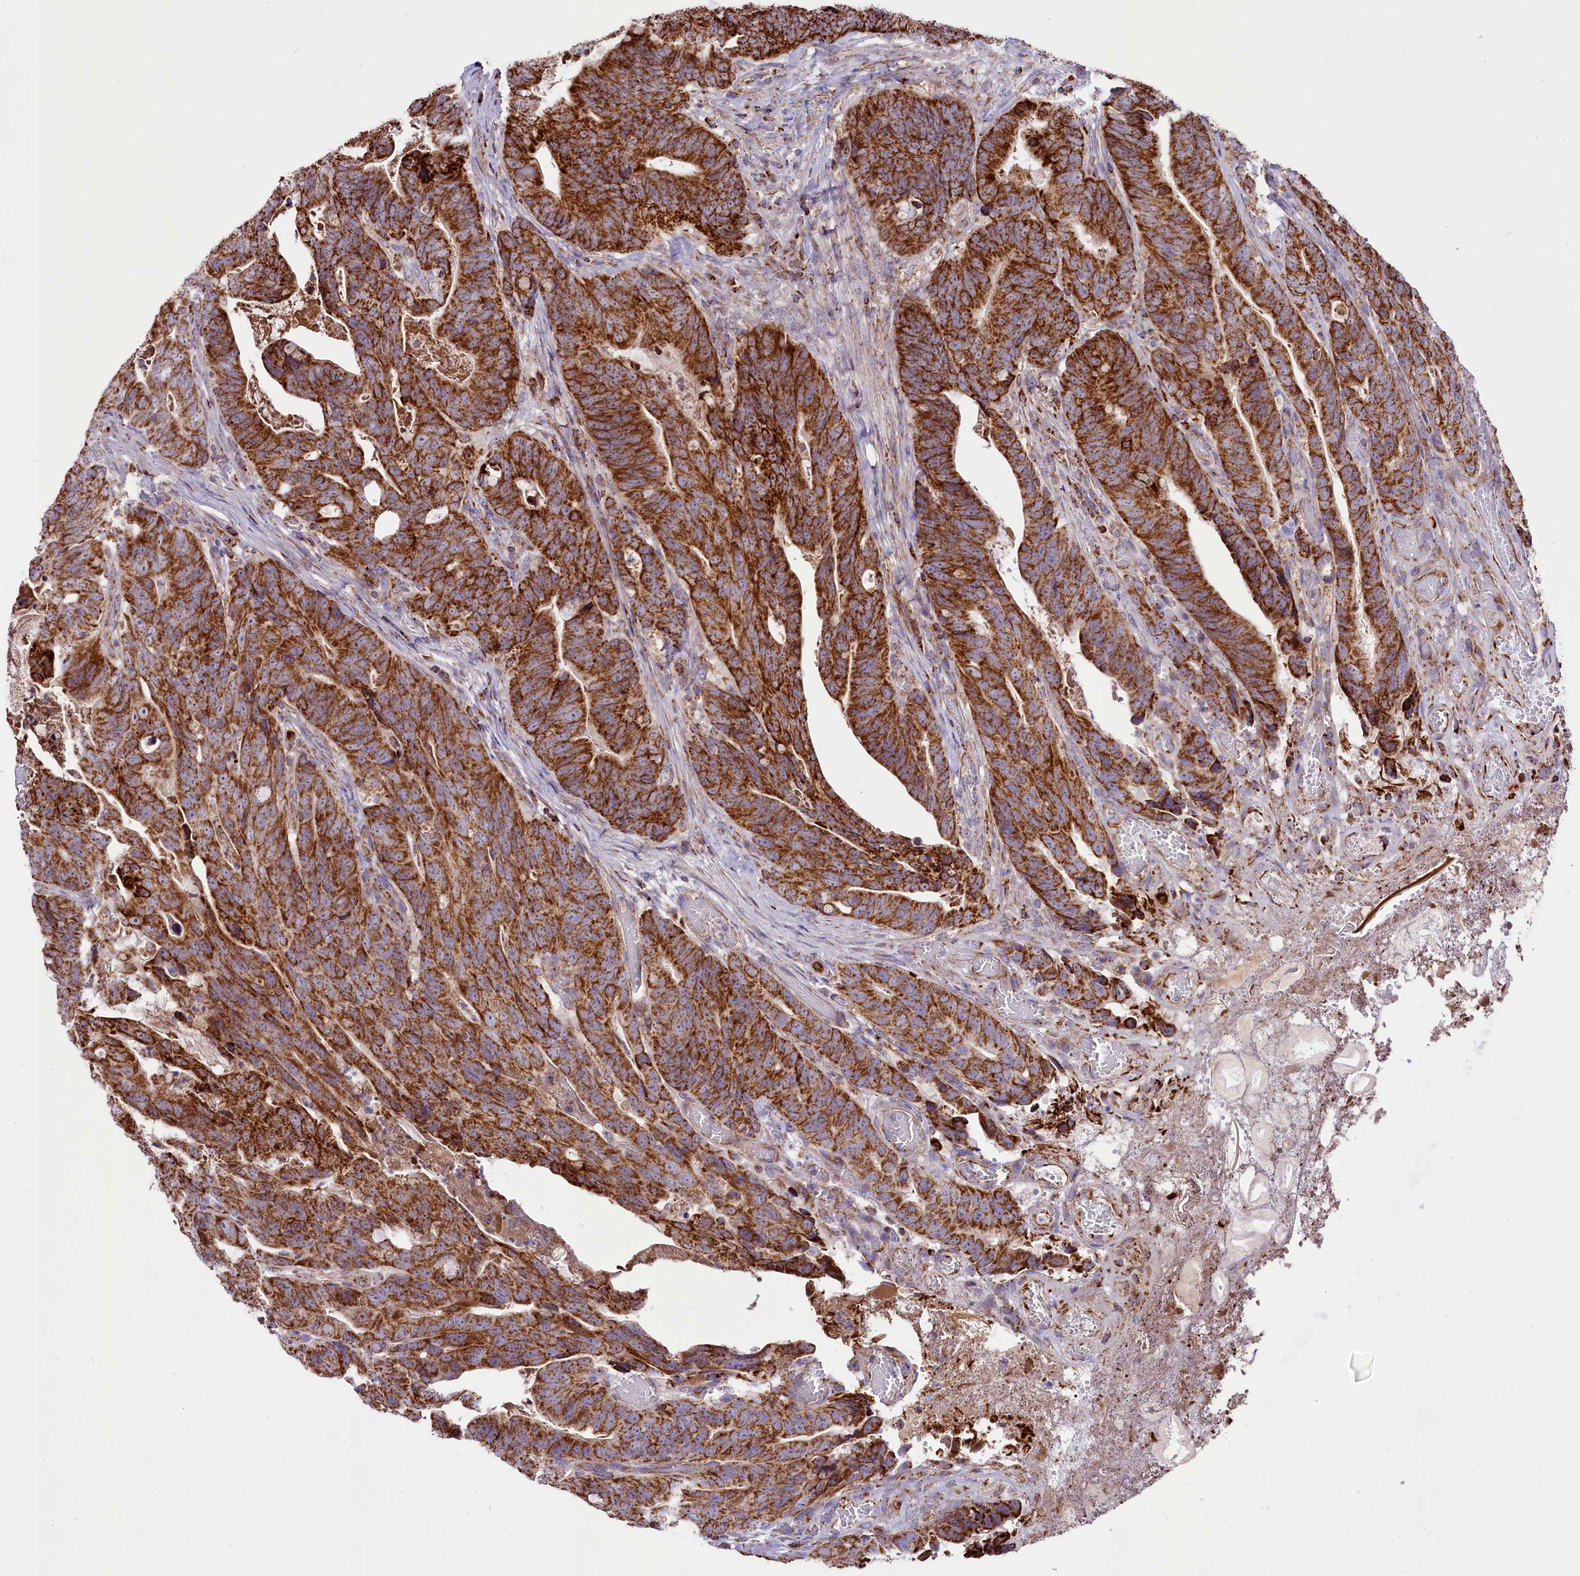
{"staining": {"intensity": "strong", "quantity": ">75%", "location": "cytoplasmic/membranous"}, "tissue": "colorectal cancer", "cell_type": "Tumor cells", "image_type": "cancer", "snomed": [{"axis": "morphology", "description": "Adenocarcinoma, NOS"}, {"axis": "topography", "description": "Colon"}], "caption": "Tumor cells demonstrate strong cytoplasmic/membranous positivity in about >75% of cells in colorectal adenocarcinoma.", "gene": "COX17", "patient": {"sex": "female", "age": 82}}